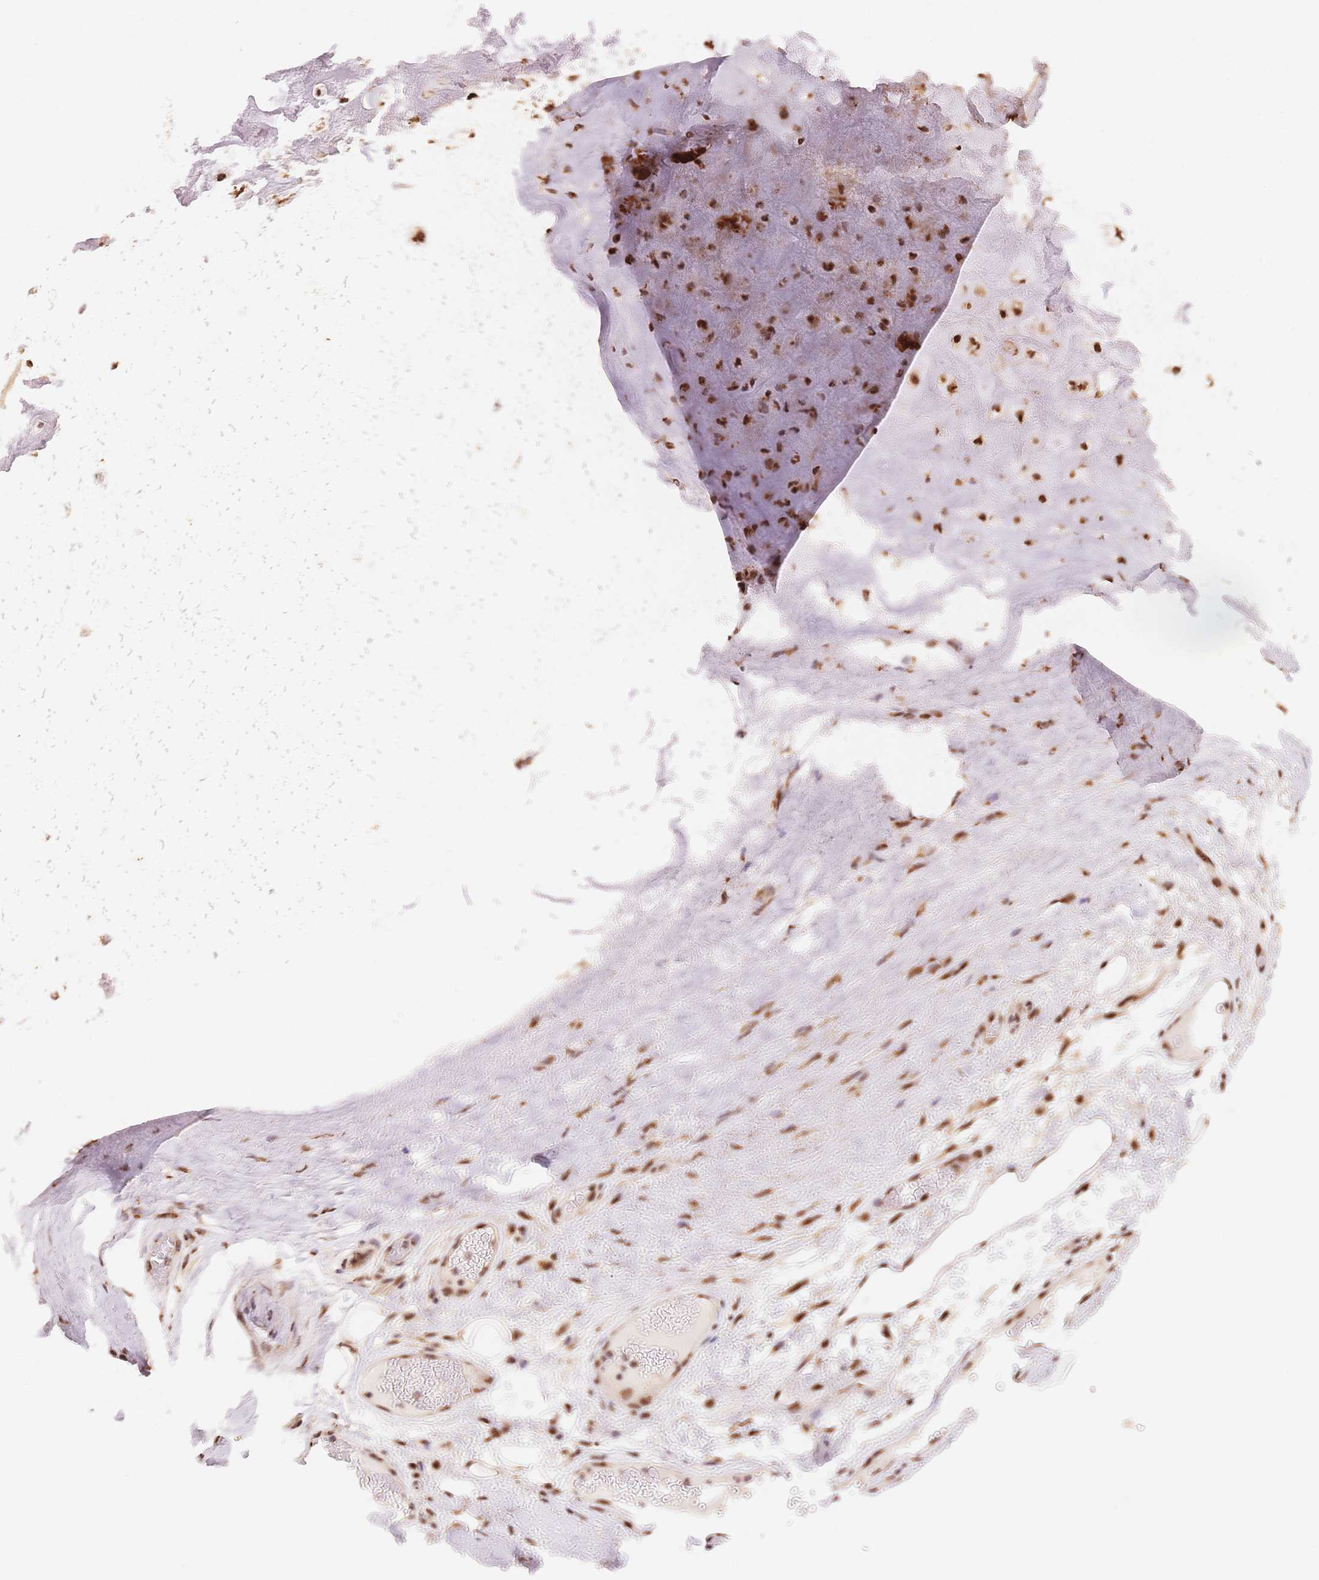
{"staining": {"intensity": "moderate", "quantity": ">75%", "location": "nuclear"}, "tissue": "adipose tissue", "cell_type": "Adipocytes", "image_type": "normal", "snomed": [{"axis": "morphology", "description": "Normal tissue, NOS"}, {"axis": "topography", "description": "Lymph node"}, {"axis": "topography", "description": "Cartilage tissue"}, {"axis": "topography", "description": "Nasopharynx"}], "caption": "Human adipose tissue stained with a brown dye exhibits moderate nuclear positive staining in about >75% of adipocytes.", "gene": "STK39", "patient": {"sex": "male", "age": 63}}